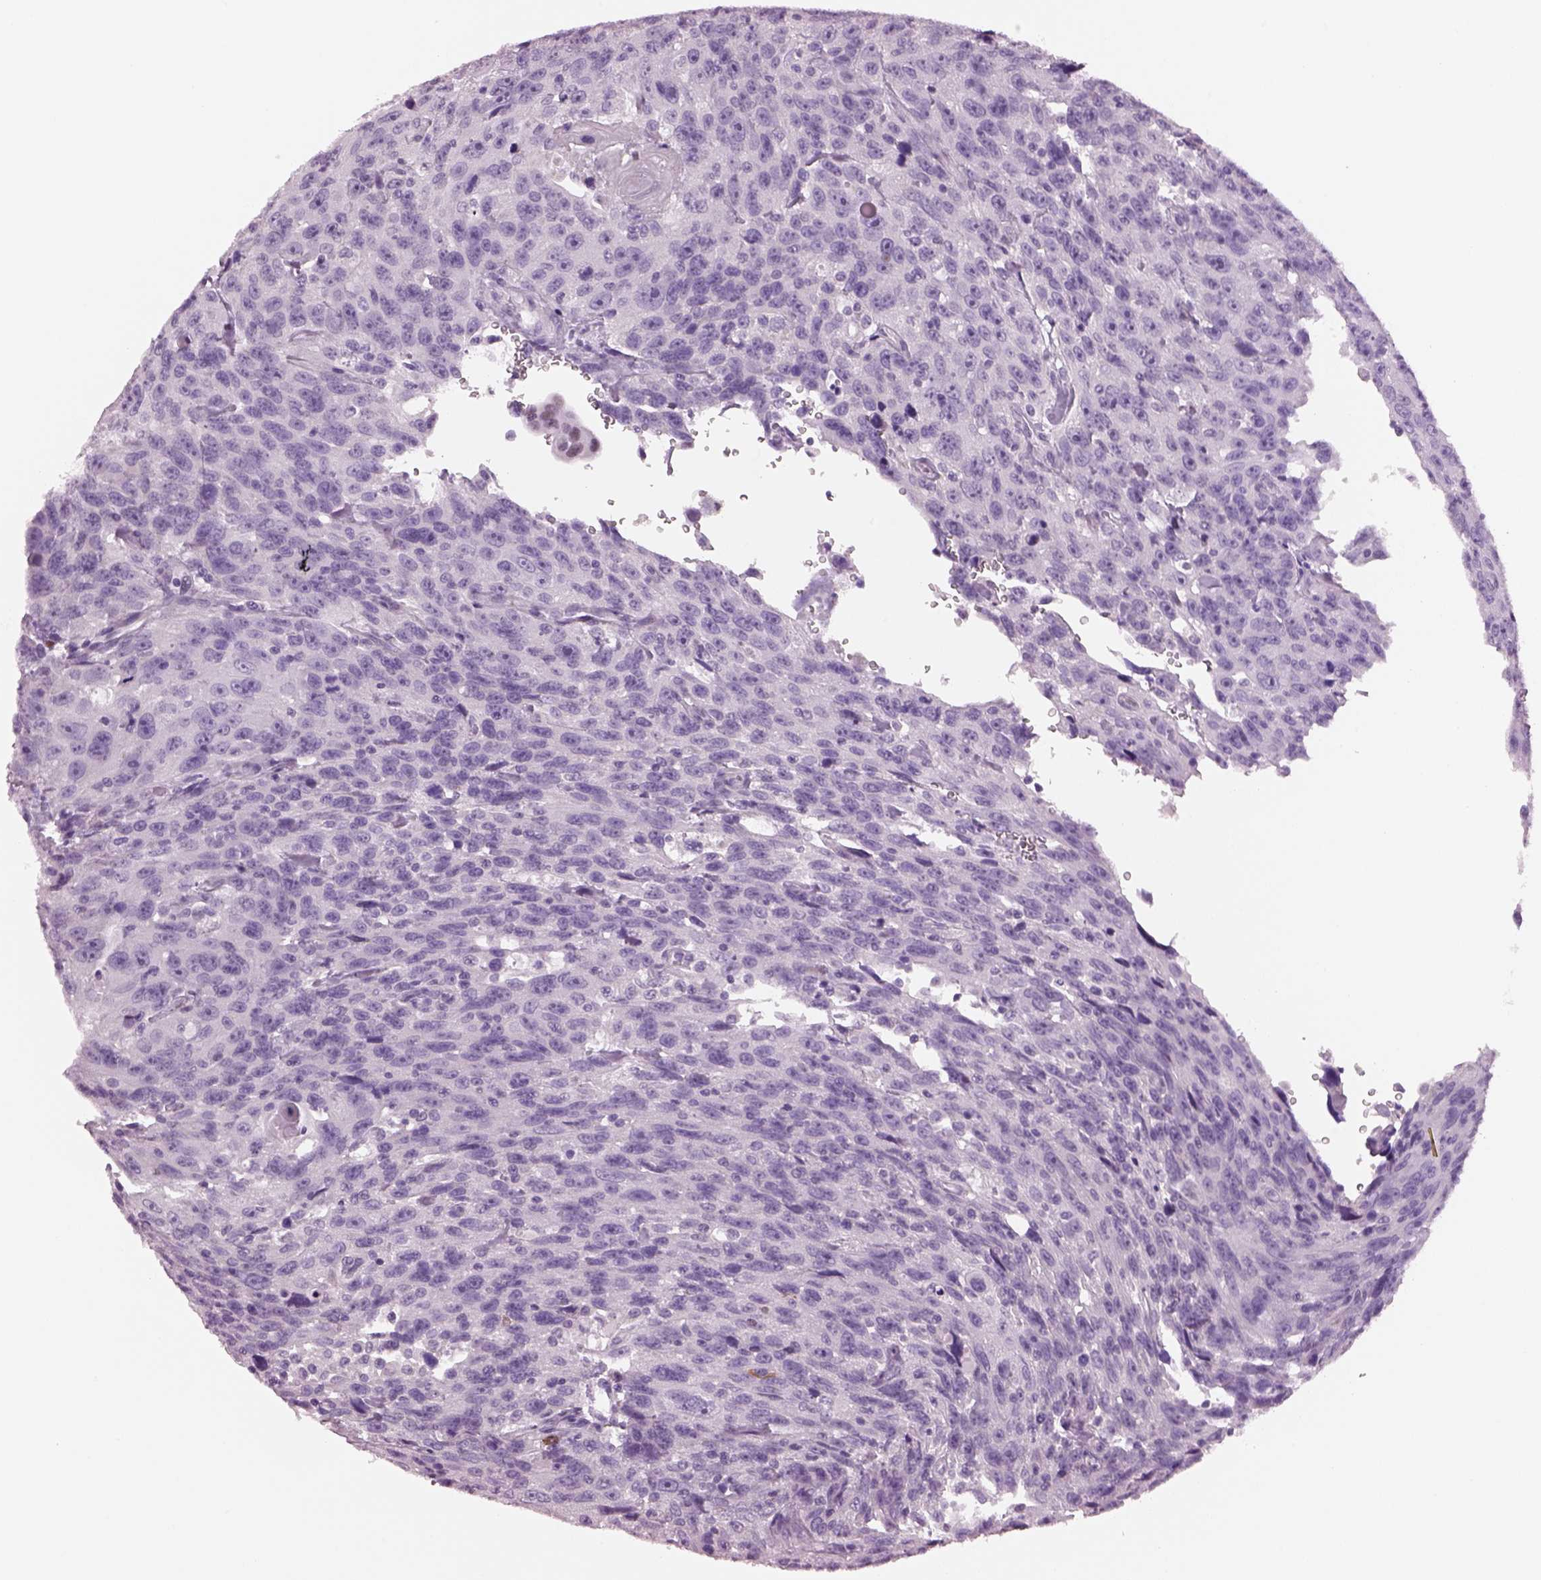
{"staining": {"intensity": "negative", "quantity": "none", "location": "none"}, "tissue": "urothelial cancer", "cell_type": "Tumor cells", "image_type": "cancer", "snomed": [{"axis": "morphology", "description": "Urothelial carcinoma, NOS"}, {"axis": "morphology", "description": "Urothelial carcinoma, High grade"}, {"axis": "topography", "description": "Urinary bladder"}], "caption": "Immunohistochemical staining of urothelial cancer demonstrates no significant positivity in tumor cells.", "gene": "ACOD1", "patient": {"sex": "female", "age": 73}}